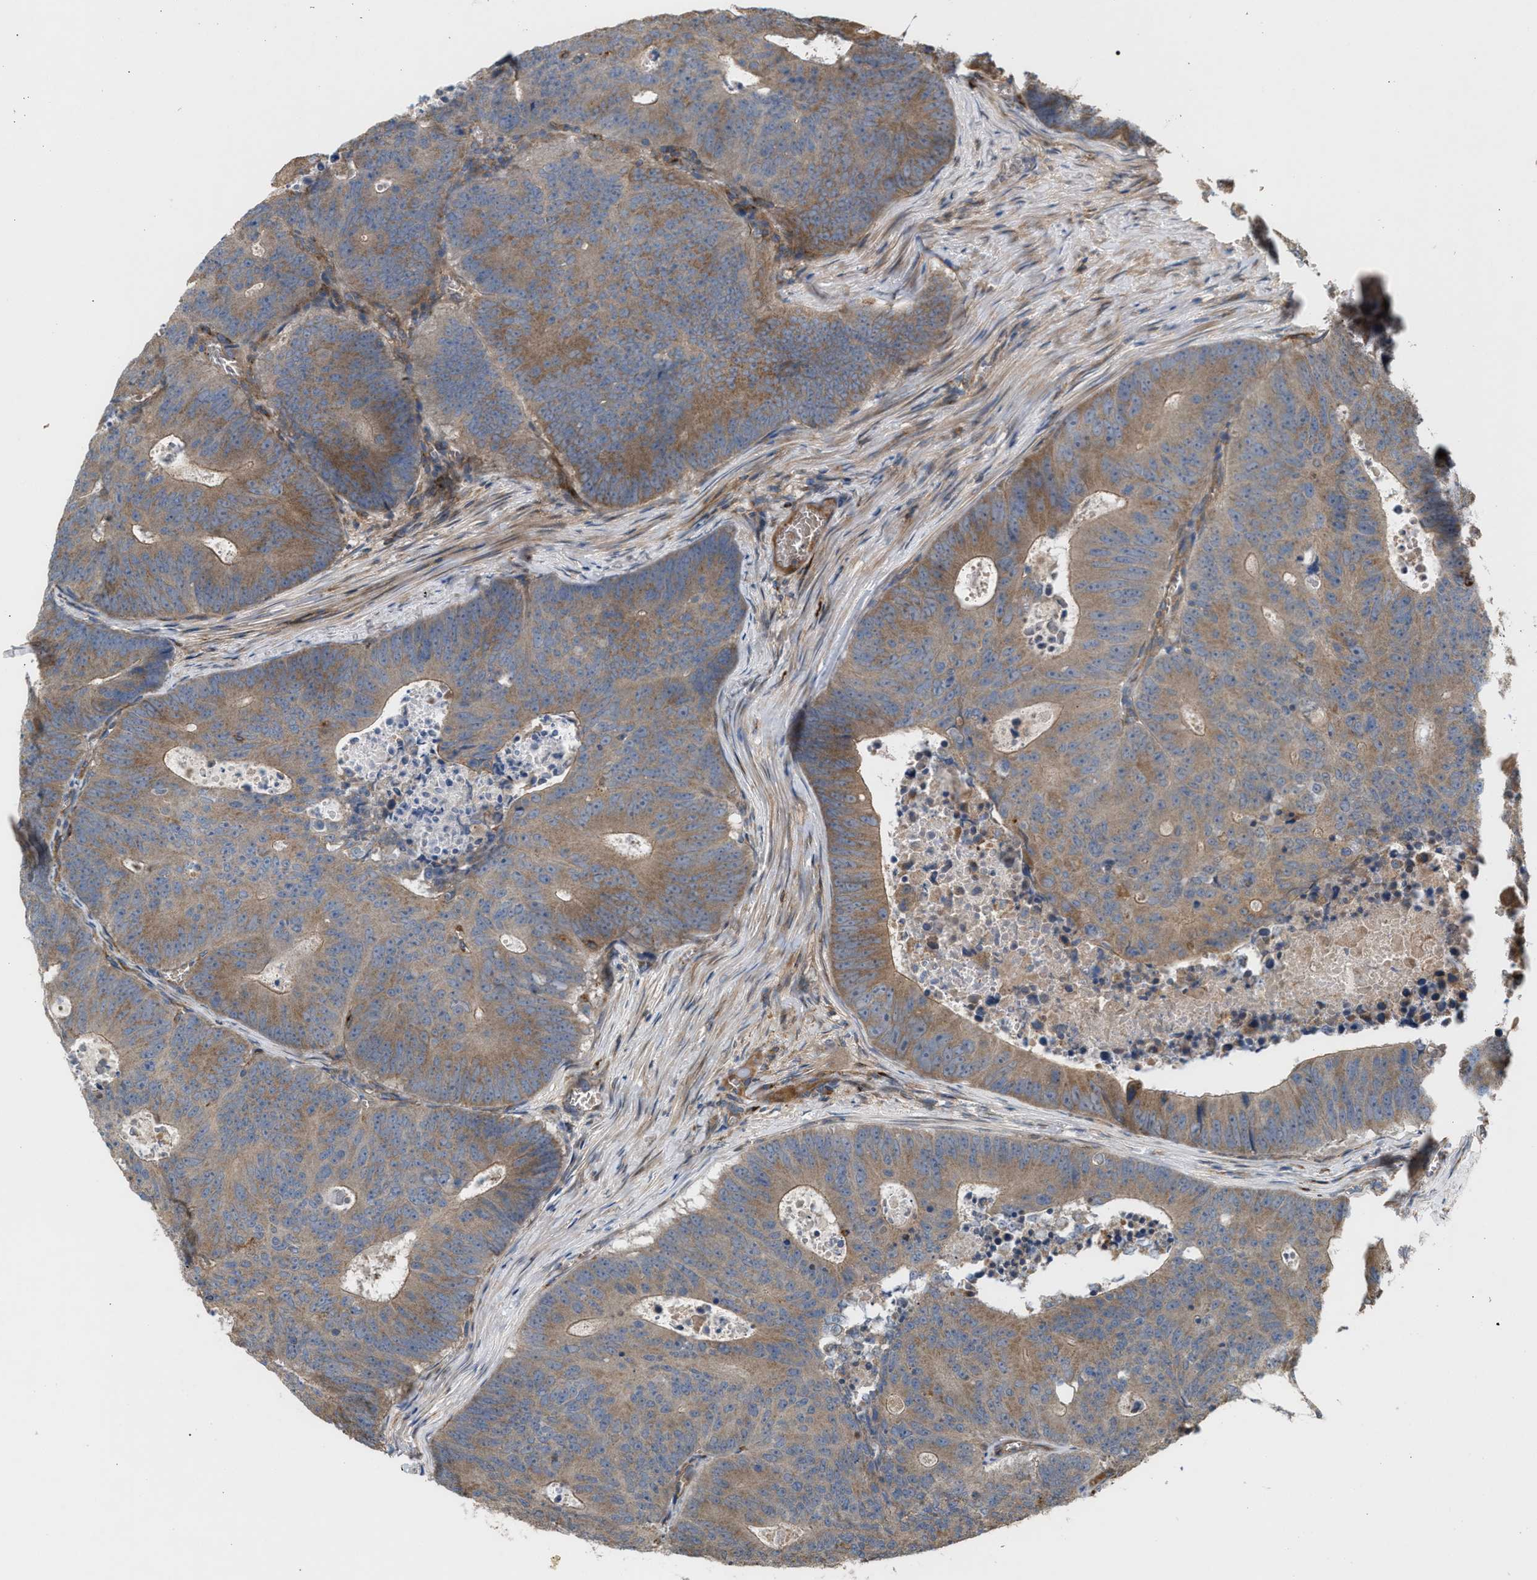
{"staining": {"intensity": "weak", "quantity": ">75%", "location": "cytoplasmic/membranous"}, "tissue": "colorectal cancer", "cell_type": "Tumor cells", "image_type": "cancer", "snomed": [{"axis": "morphology", "description": "Adenocarcinoma, NOS"}, {"axis": "topography", "description": "Colon"}], "caption": "Brown immunohistochemical staining in human colorectal cancer displays weak cytoplasmic/membranous positivity in approximately >75% of tumor cells. (brown staining indicates protein expression, while blue staining denotes nuclei).", "gene": "GCC1", "patient": {"sex": "male", "age": 87}}